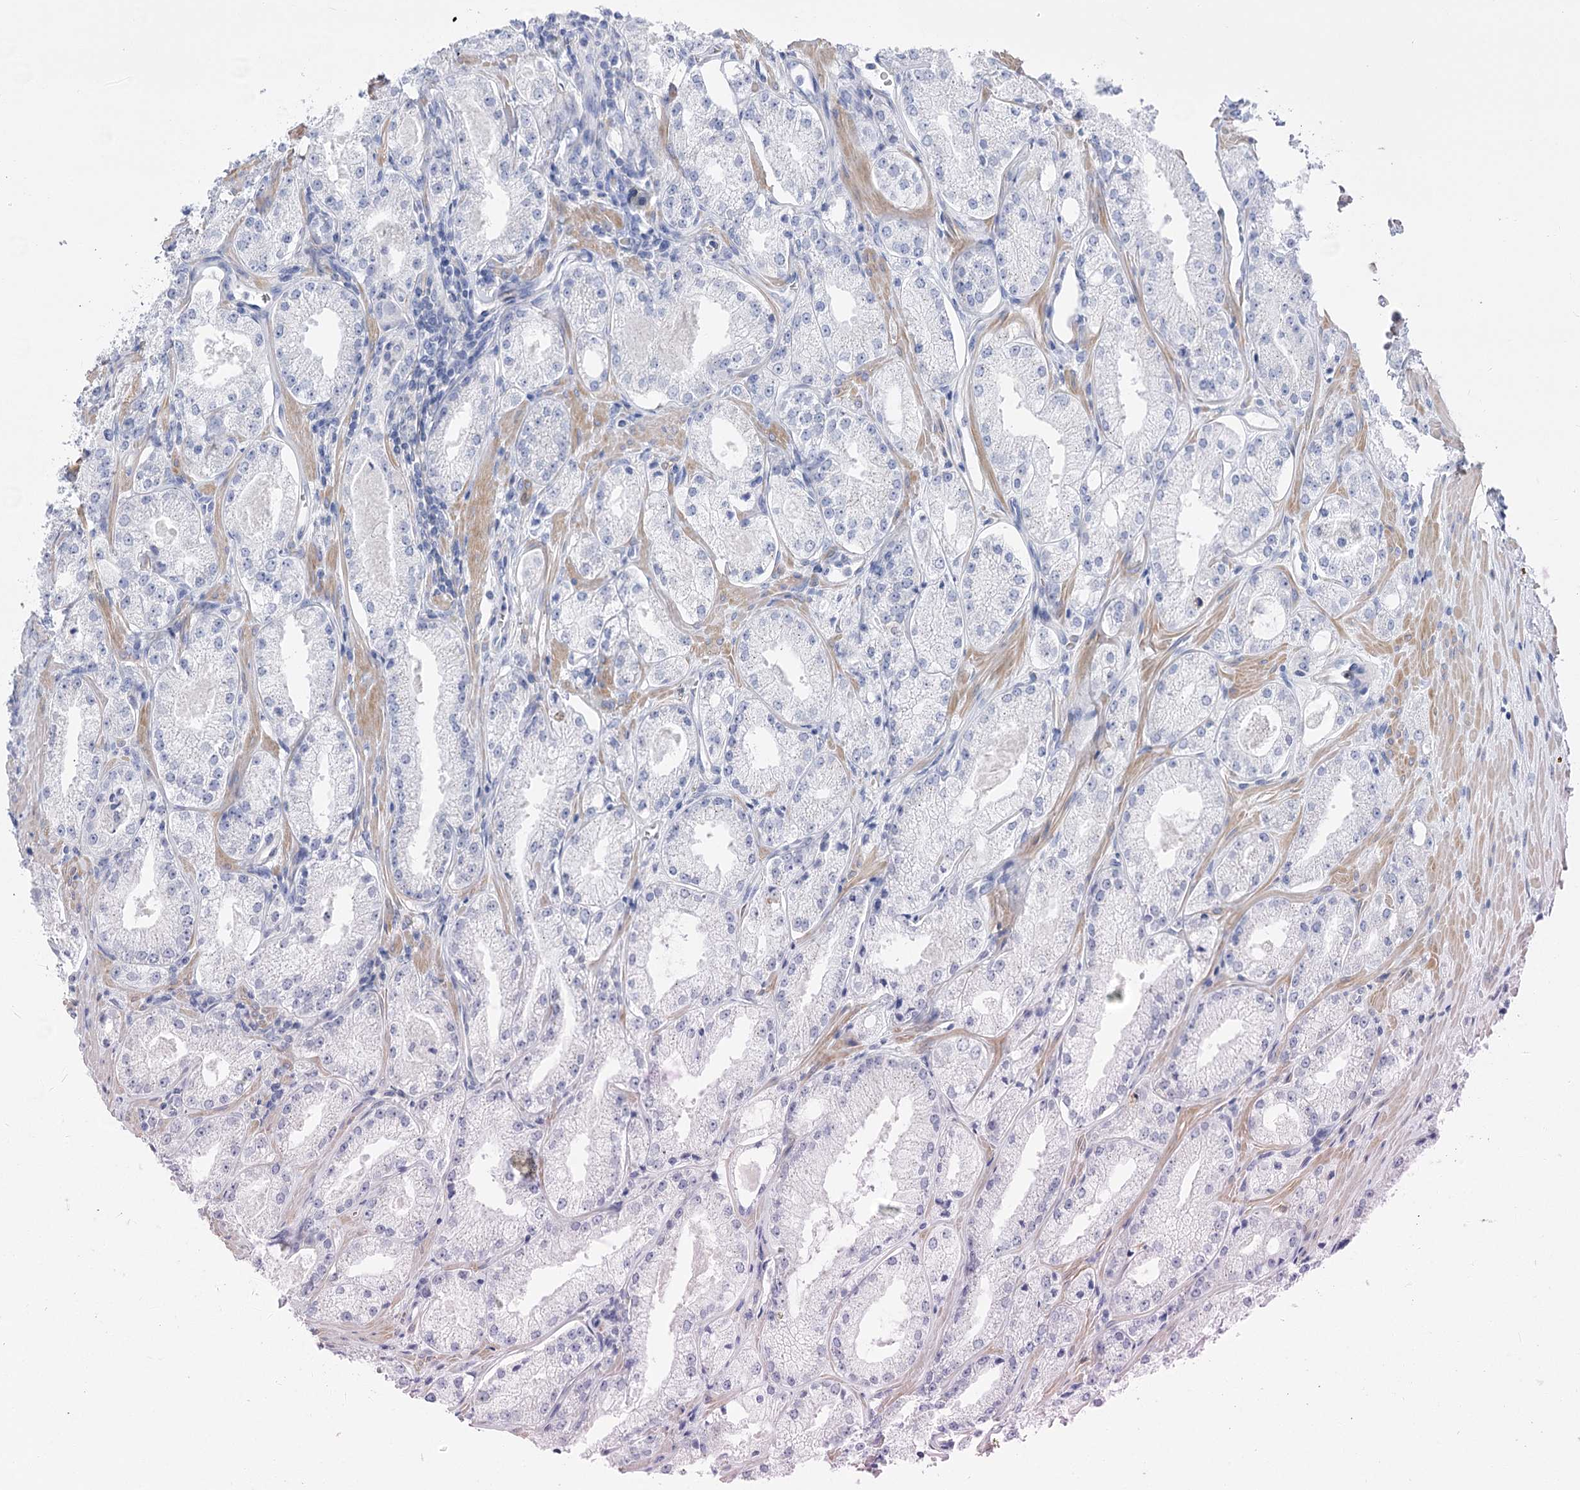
{"staining": {"intensity": "negative", "quantity": "none", "location": "none"}, "tissue": "prostate cancer", "cell_type": "Tumor cells", "image_type": "cancer", "snomed": [{"axis": "morphology", "description": "Adenocarcinoma, Low grade"}, {"axis": "topography", "description": "Prostate"}], "caption": "Image shows no significant protein positivity in tumor cells of prostate cancer (adenocarcinoma (low-grade)).", "gene": "PCDHA1", "patient": {"sex": "male", "age": 69}}